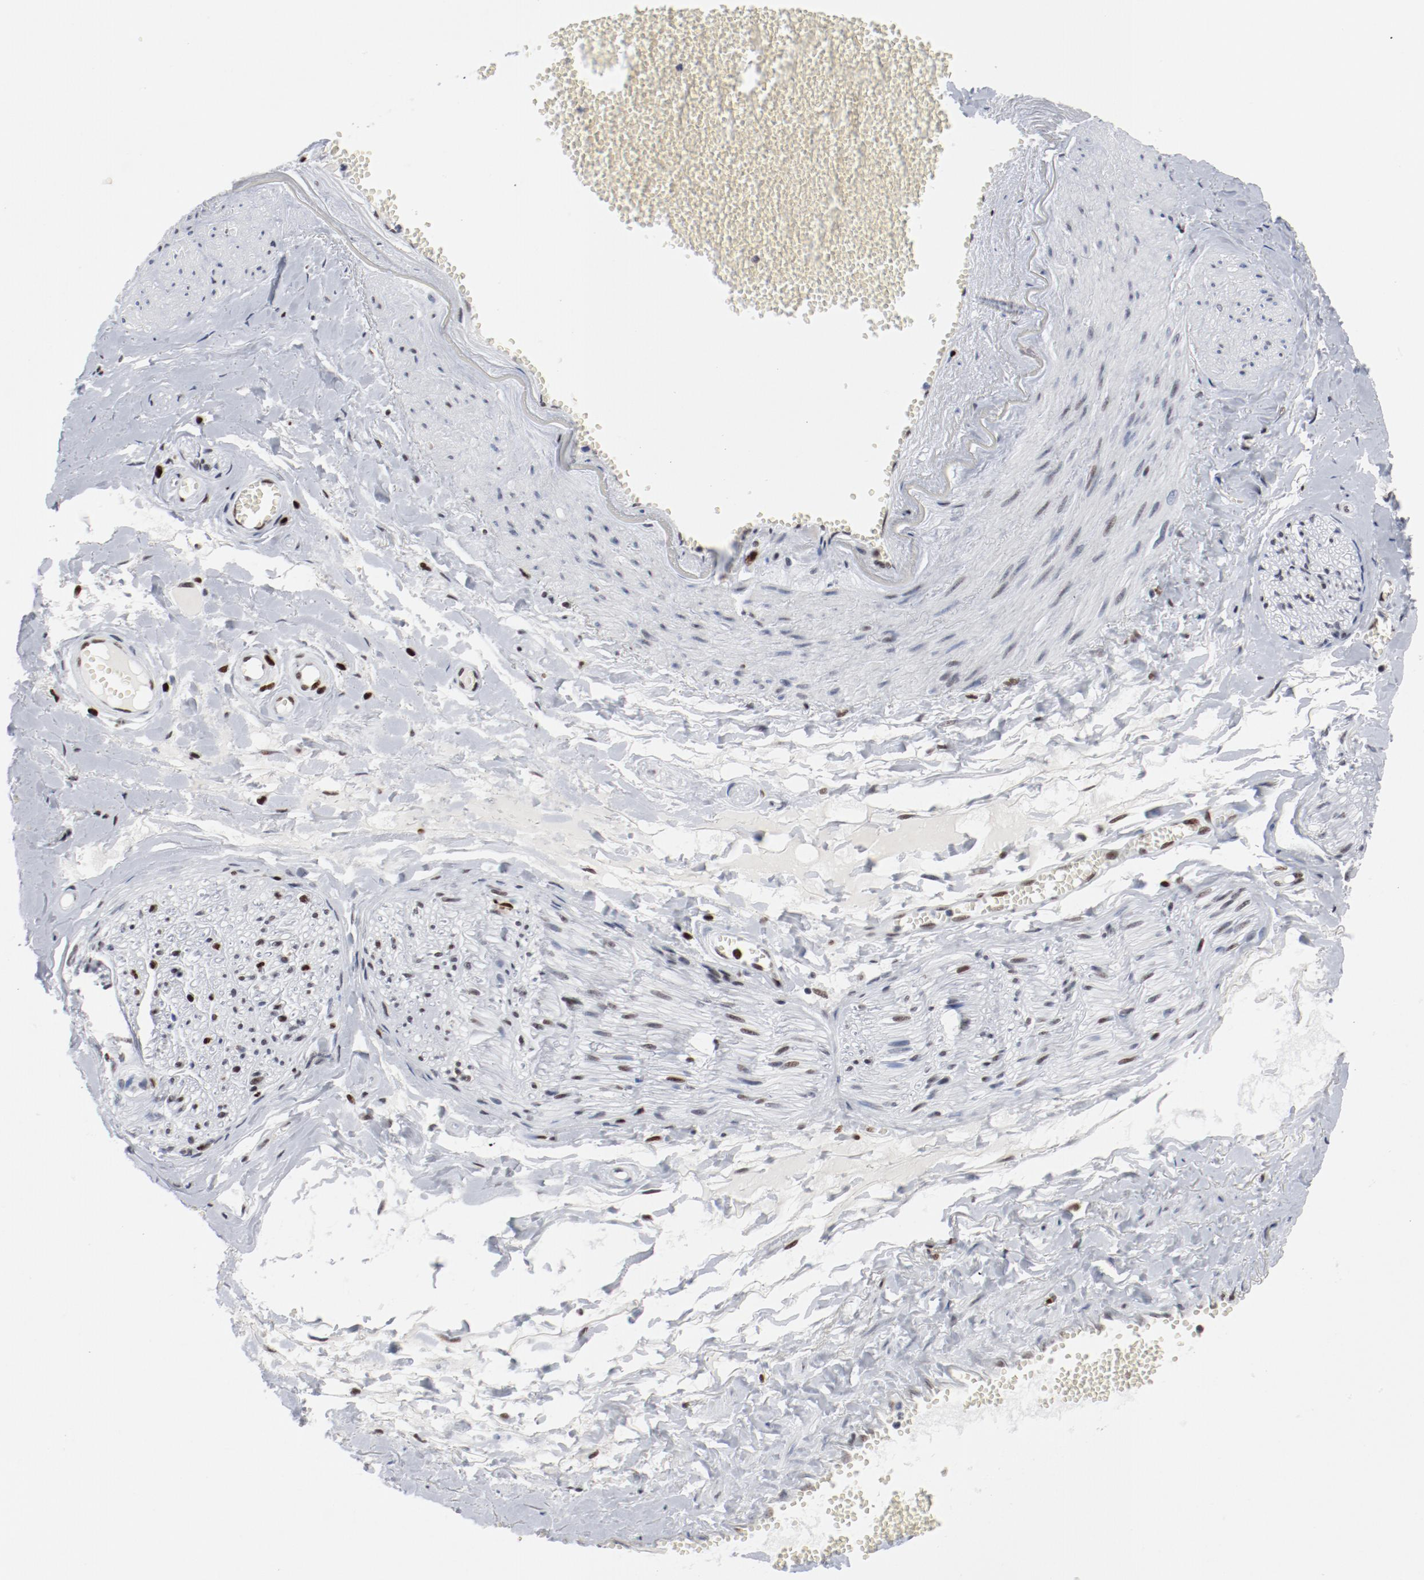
{"staining": {"intensity": "negative", "quantity": "none", "location": "none"}, "tissue": "adipose tissue", "cell_type": "Adipocytes", "image_type": "normal", "snomed": [{"axis": "morphology", "description": "Normal tissue, NOS"}, {"axis": "morphology", "description": "Inflammation, NOS"}, {"axis": "topography", "description": "Salivary gland"}, {"axis": "topography", "description": "Peripheral nerve tissue"}], "caption": "Immunohistochemistry image of benign human adipose tissue stained for a protein (brown), which reveals no expression in adipocytes. (DAB IHC, high magnification).", "gene": "POLD1", "patient": {"sex": "female", "age": 75}}